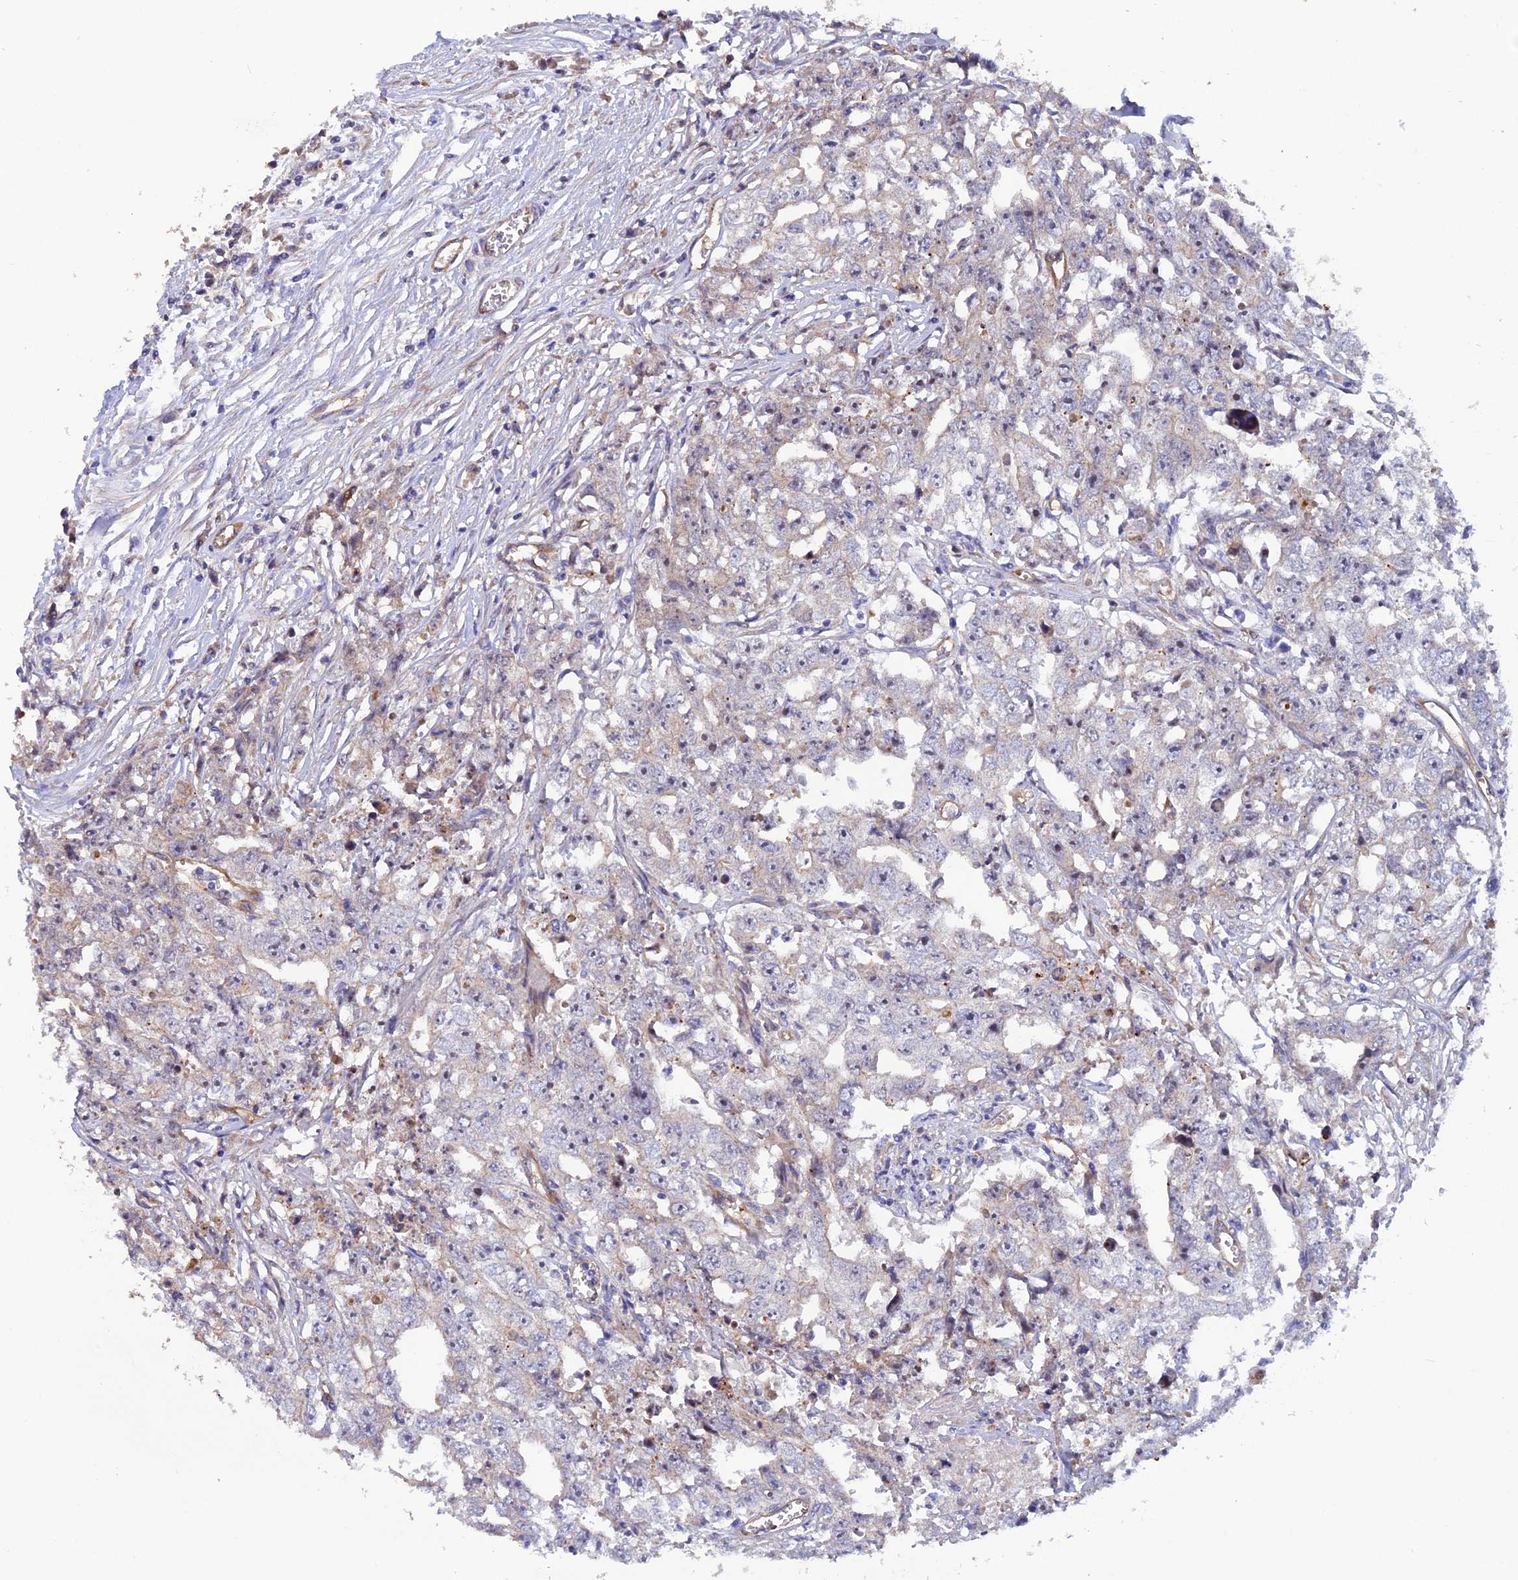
{"staining": {"intensity": "negative", "quantity": "none", "location": "none"}, "tissue": "testis cancer", "cell_type": "Tumor cells", "image_type": "cancer", "snomed": [{"axis": "morphology", "description": "Seminoma, NOS"}, {"axis": "morphology", "description": "Carcinoma, Embryonal, NOS"}, {"axis": "topography", "description": "Testis"}], "caption": "The IHC image has no significant staining in tumor cells of testis seminoma tissue. The staining was performed using DAB to visualize the protein expression in brown, while the nuclei were stained in blue with hematoxylin (Magnification: 20x).", "gene": "DUS3L", "patient": {"sex": "male", "age": 43}}